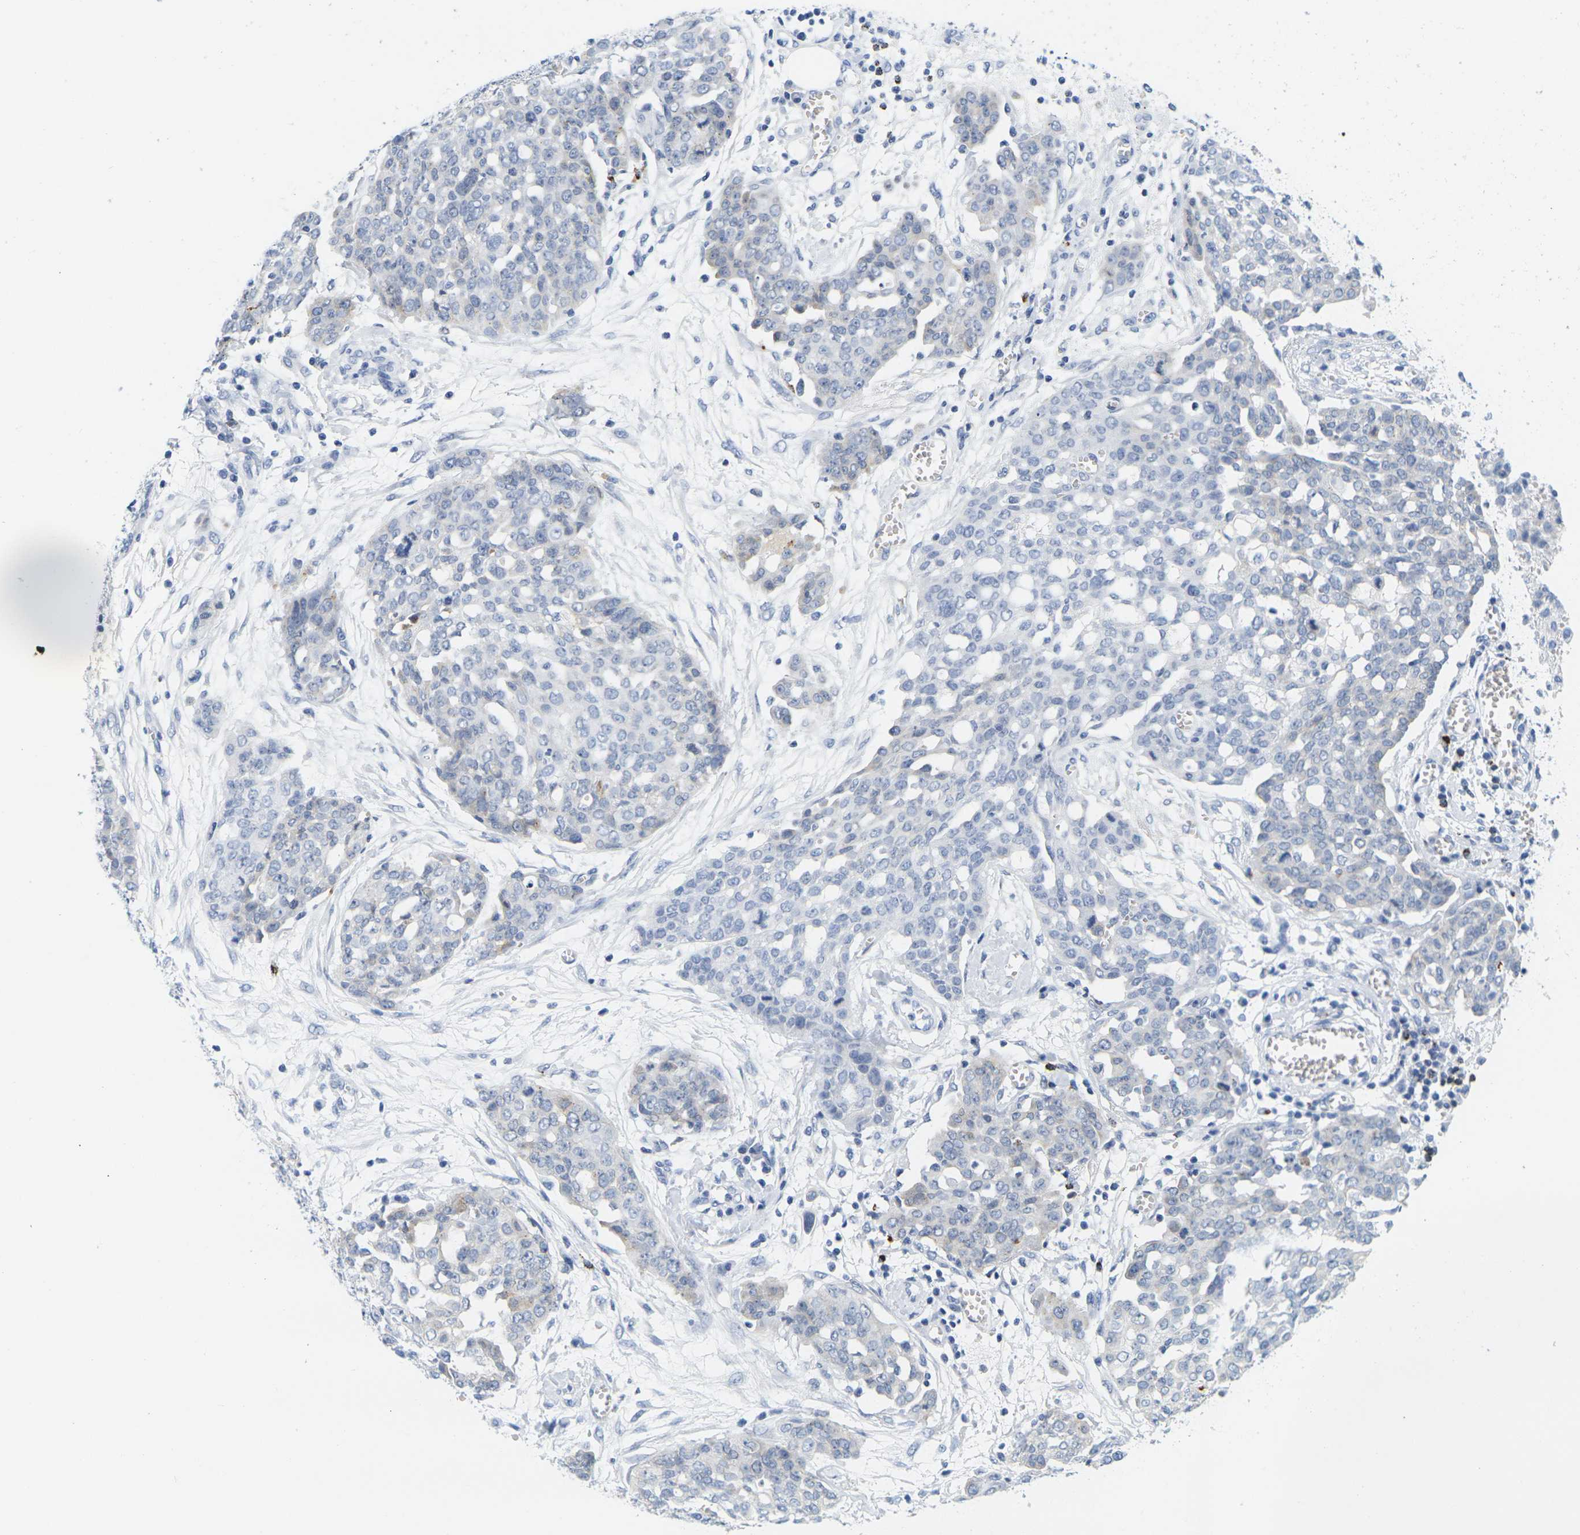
{"staining": {"intensity": "weak", "quantity": "<25%", "location": "cytoplasmic/membranous"}, "tissue": "ovarian cancer", "cell_type": "Tumor cells", "image_type": "cancer", "snomed": [{"axis": "morphology", "description": "Cystadenocarcinoma, serous, NOS"}, {"axis": "topography", "description": "Soft tissue"}, {"axis": "topography", "description": "Ovary"}], "caption": "Immunohistochemistry micrograph of neoplastic tissue: ovarian cancer (serous cystadenocarcinoma) stained with DAB displays no significant protein positivity in tumor cells.", "gene": "HLA-DOB", "patient": {"sex": "female", "age": 57}}